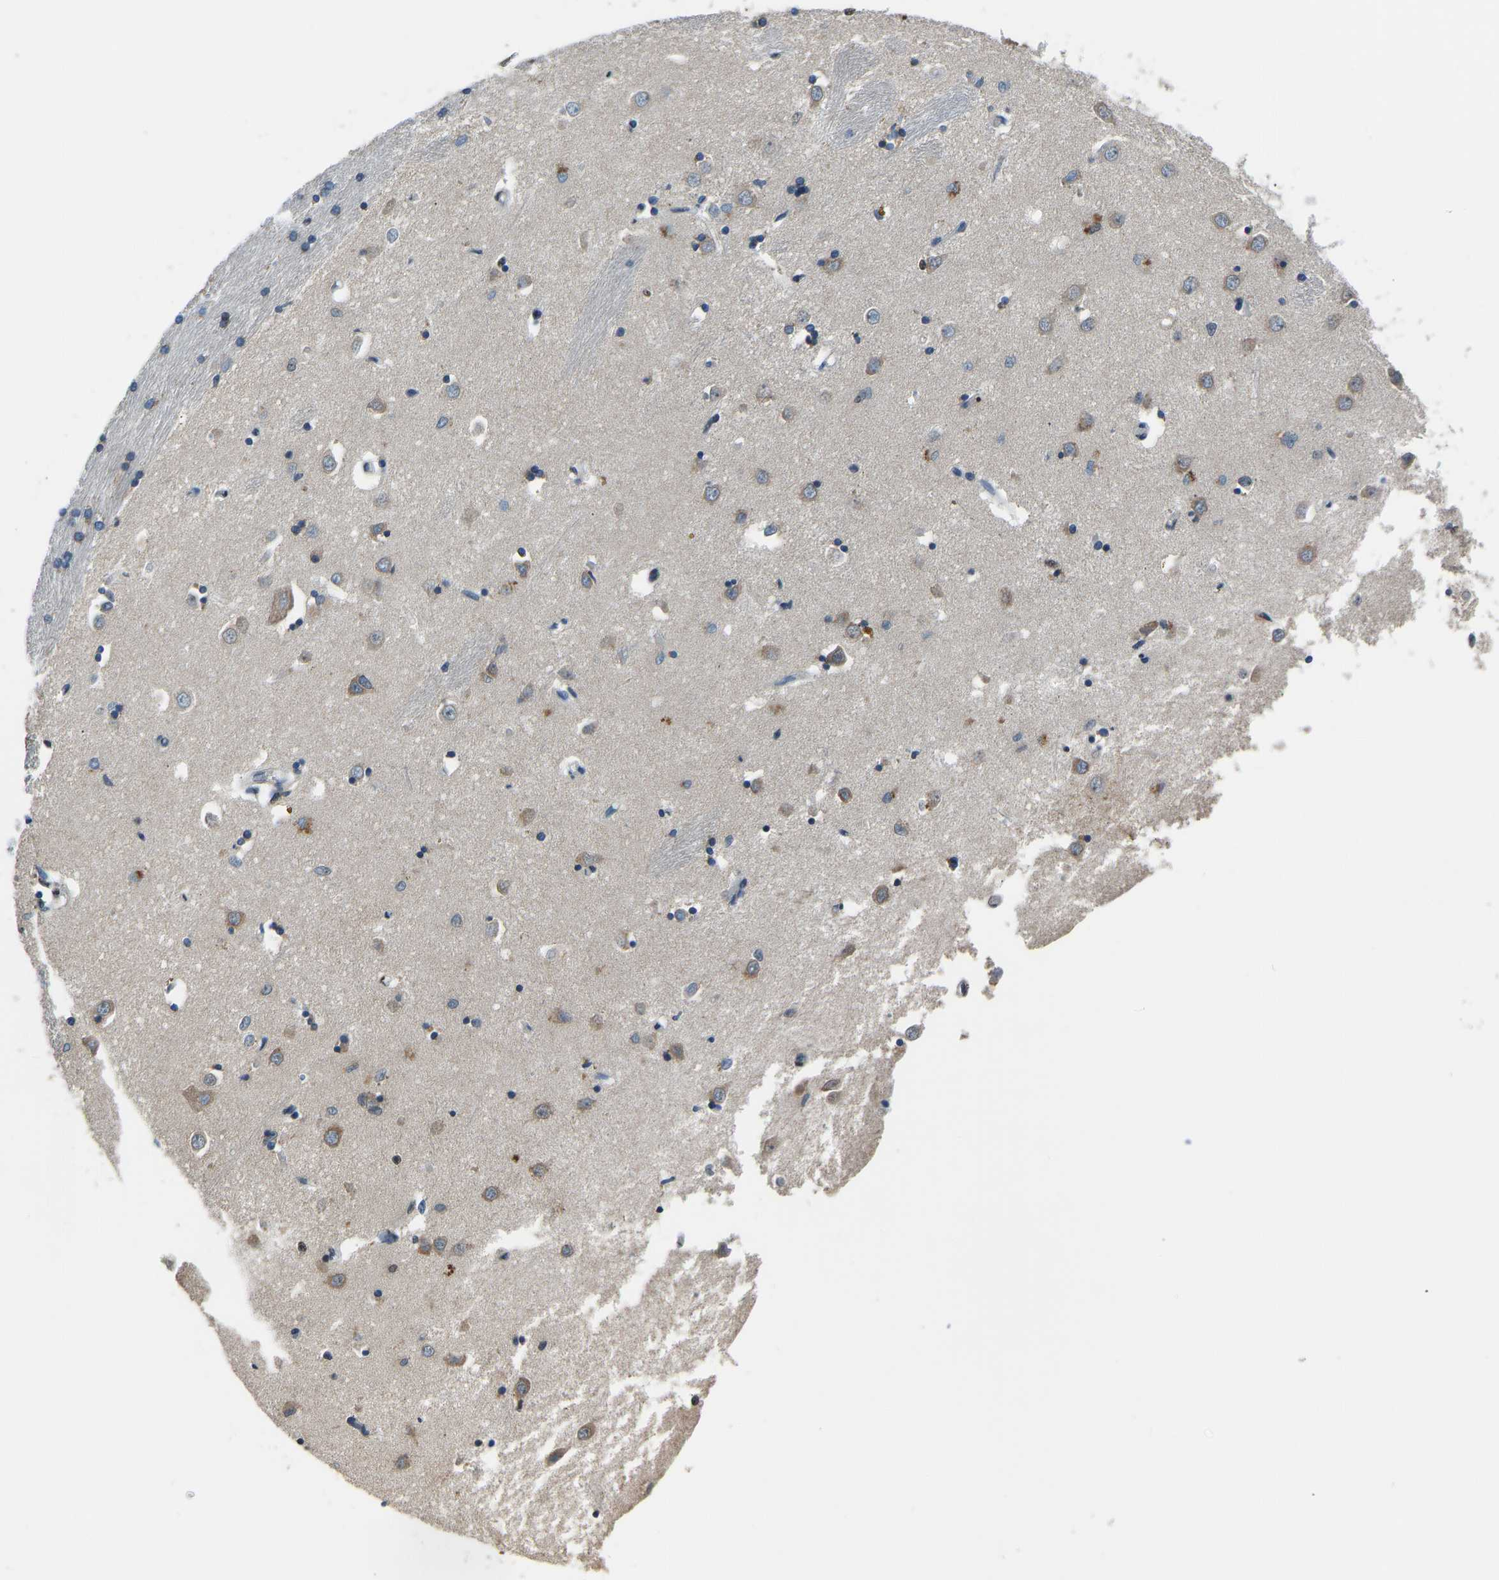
{"staining": {"intensity": "weak", "quantity": "<25%", "location": "cytoplasmic/membranous"}, "tissue": "caudate", "cell_type": "Glial cells", "image_type": "normal", "snomed": [{"axis": "morphology", "description": "Normal tissue, NOS"}, {"axis": "topography", "description": "Lateral ventricle wall"}], "caption": "Immunohistochemistry image of unremarkable human caudate stained for a protein (brown), which shows no positivity in glial cells.", "gene": "FOS", "patient": {"sex": "female", "age": 19}}